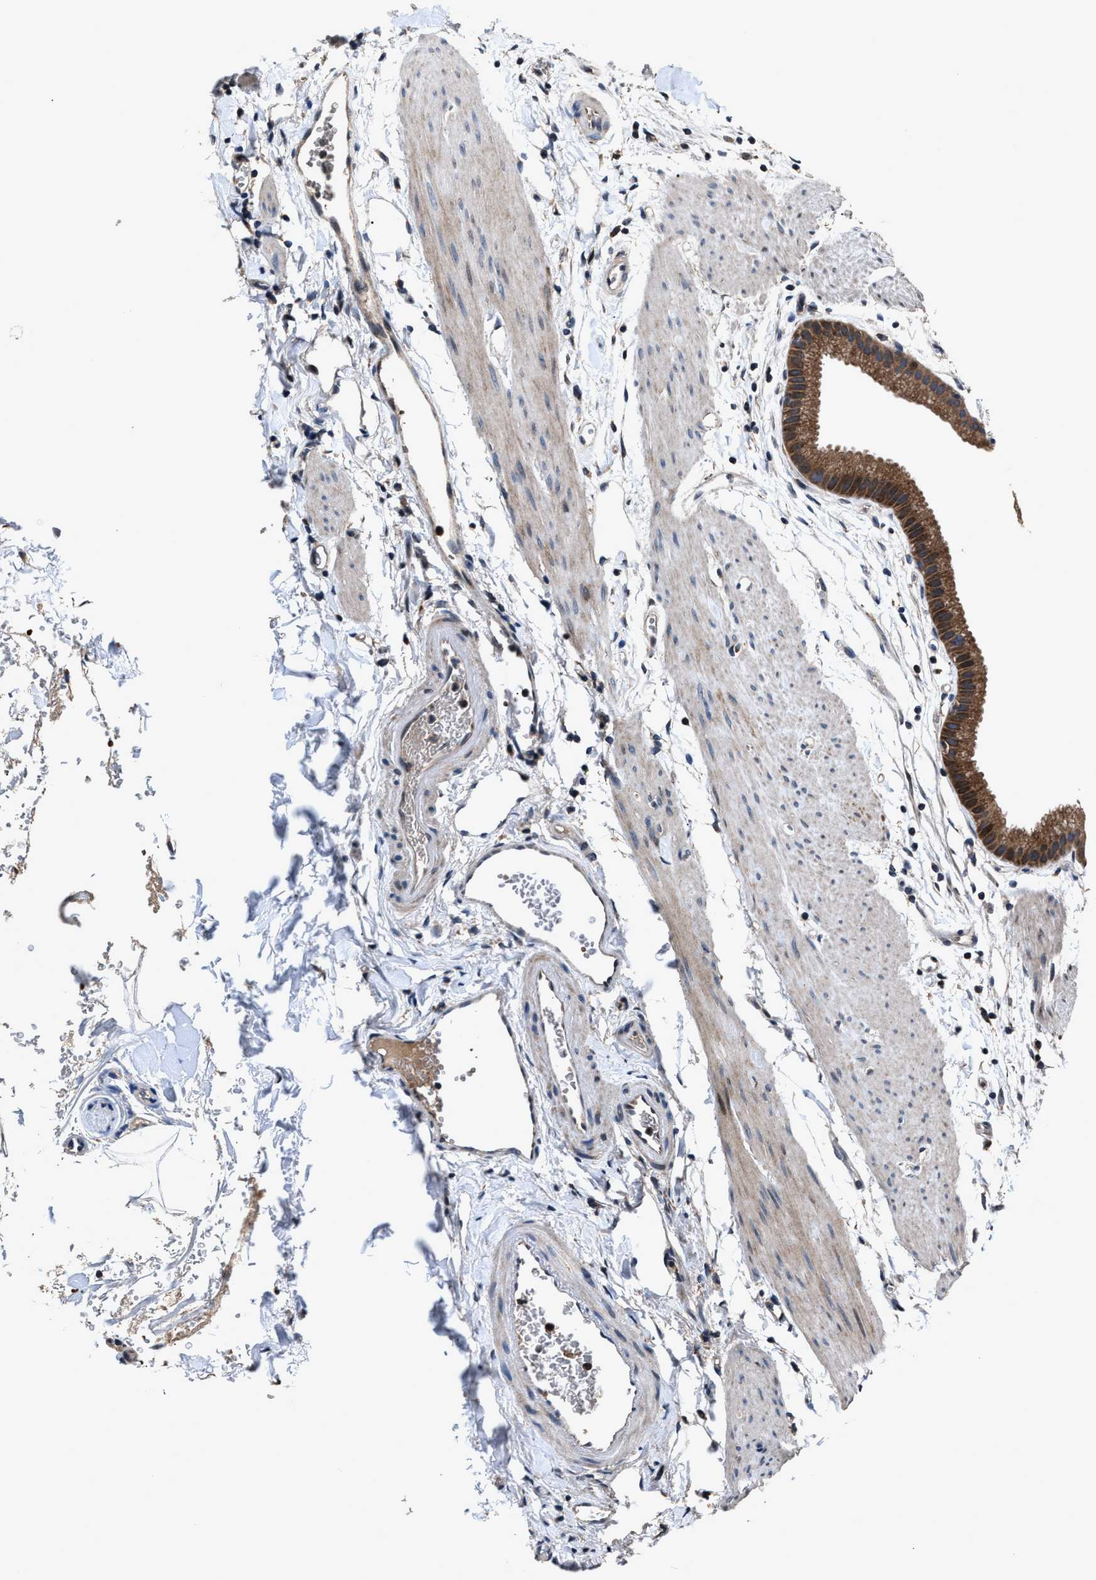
{"staining": {"intensity": "moderate", "quantity": ">75%", "location": "cytoplasmic/membranous"}, "tissue": "gallbladder", "cell_type": "Glandular cells", "image_type": "normal", "snomed": [{"axis": "morphology", "description": "Normal tissue, NOS"}, {"axis": "topography", "description": "Gallbladder"}], "caption": "A micrograph showing moderate cytoplasmic/membranous positivity in about >75% of glandular cells in benign gallbladder, as visualized by brown immunohistochemical staining.", "gene": "TNRC18", "patient": {"sex": "female", "age": 64}}